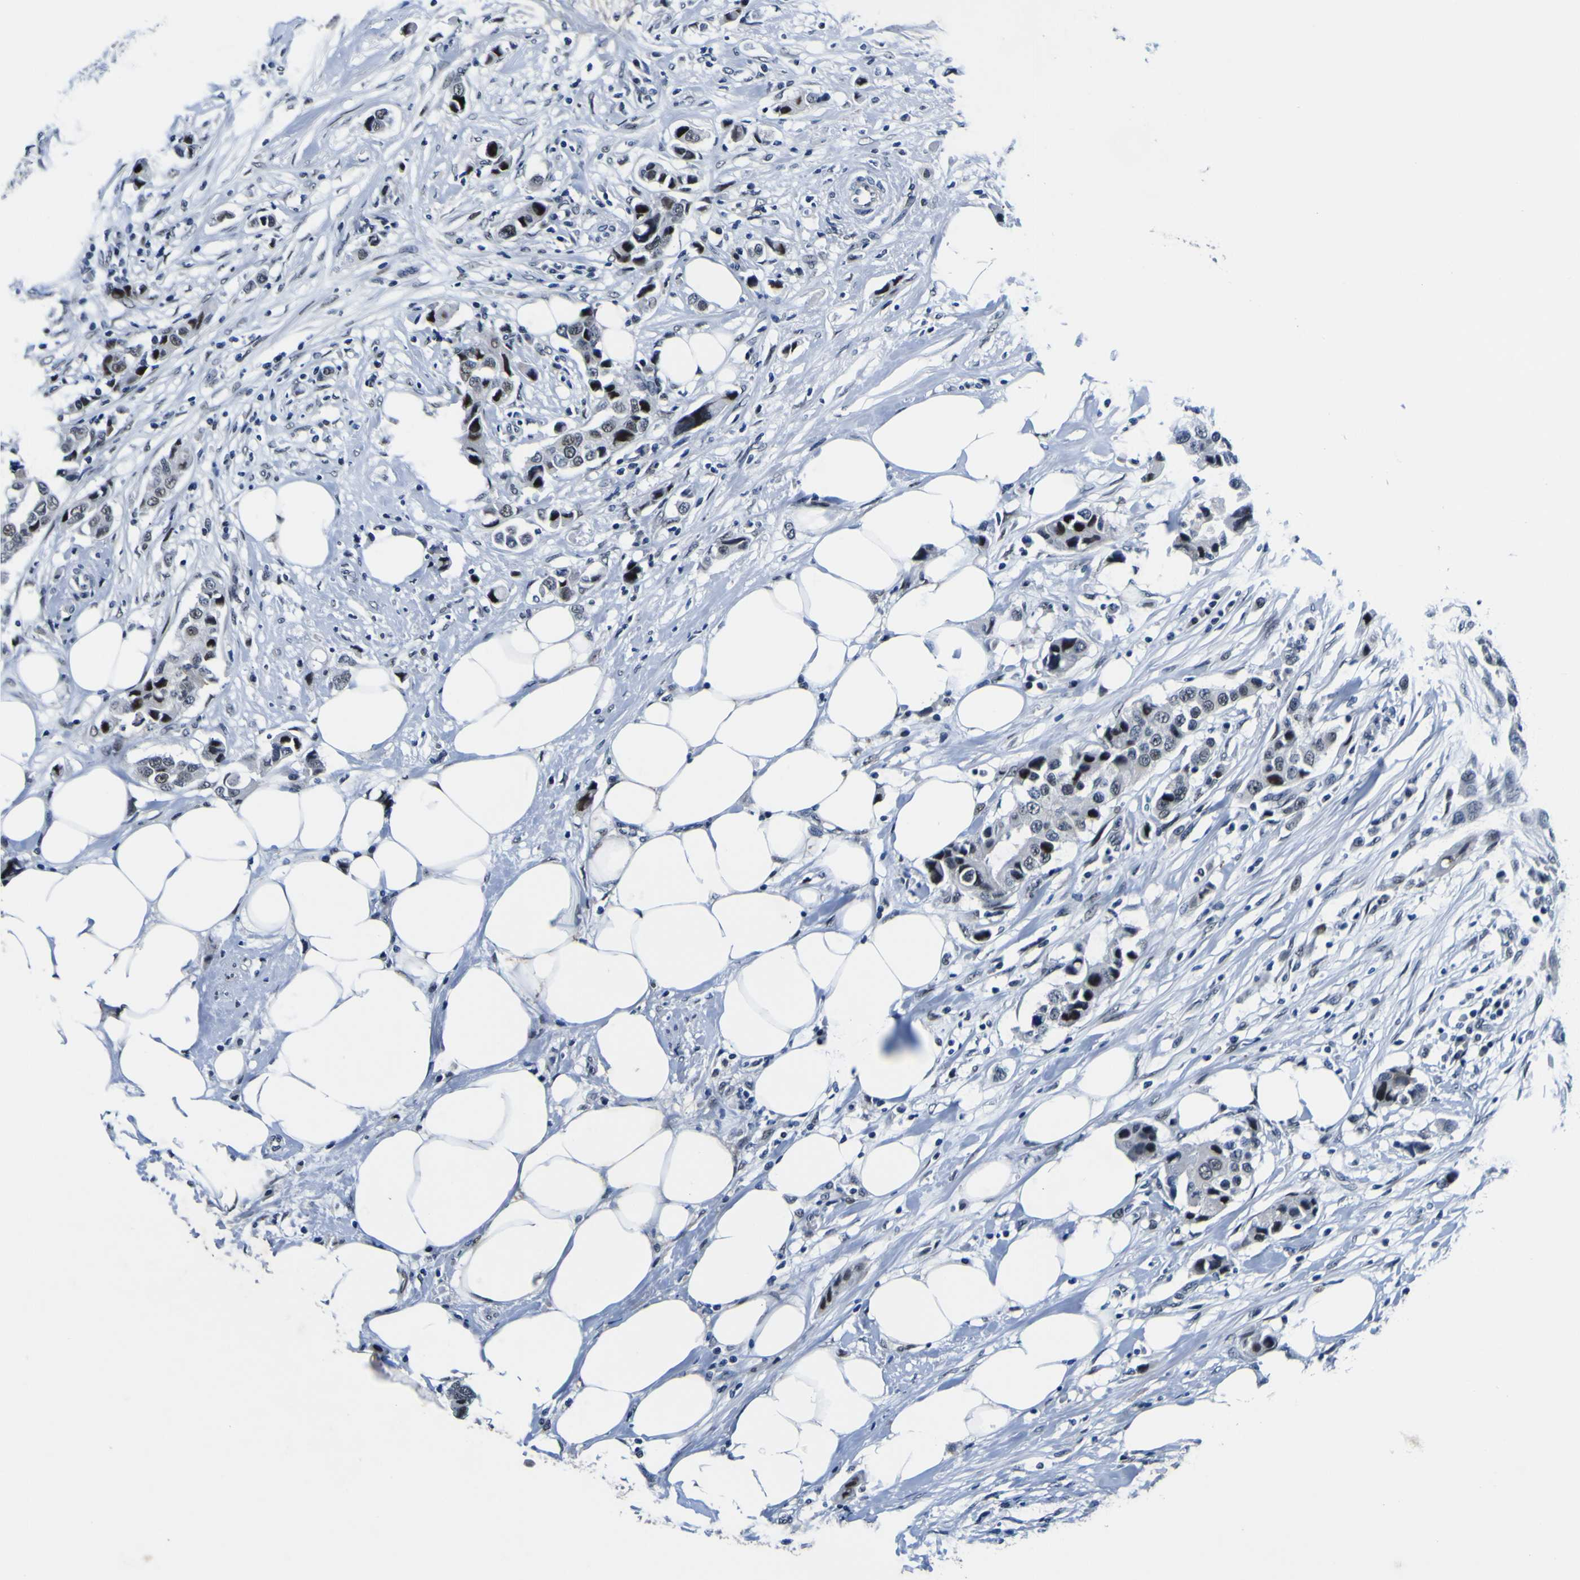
{"staining": {"intensity": "strong", "quantity": "25%-75%", "location": "nuclear"}, "tissue": "breast cancer", "cell_type": "Tumor cells", "image_type": "cancer", "snomed": [{"axis": "morphology", "description": "Normal tissue, NOS"}, {"axis": "morphology", "description": "Duct carcinoma"}, {"axis": "topography", "description": "Breast"}], "caption": "Protein expression analysis of human breast cancer reveals strong nuclear expression in approximately 25%-75% of tumor cells. (DAB IHC, brown staining for protein, blue staining for nuclei).", "gene": "CUL4B", "patient": {"sex": "female", "age": 50}}